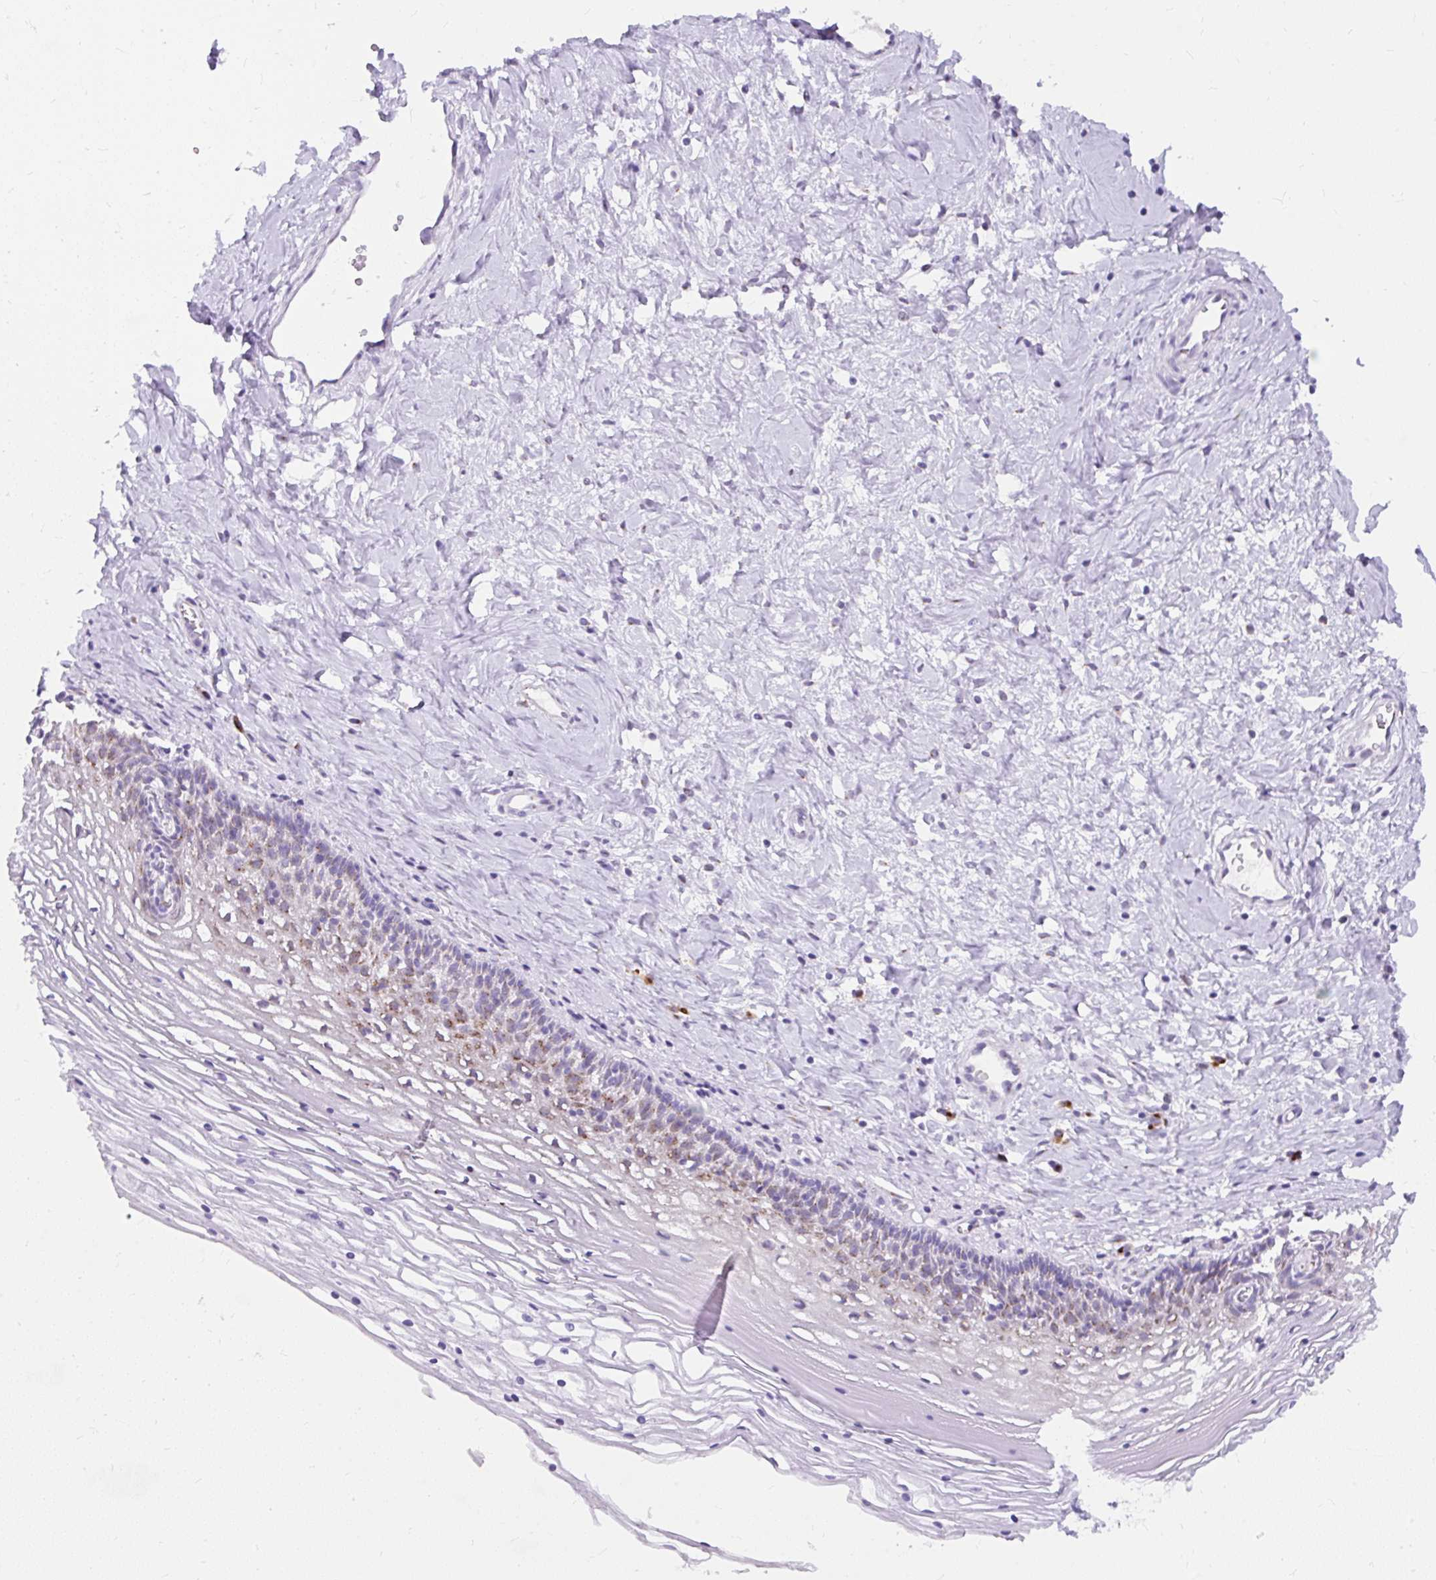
{"staining": {"intensity": "negative", "quantity": "none", "location": "none"}, "tissue": "cervix", "cell_type": "Glandular cells", "image_type": "normal", "snomed": [{"axis": "morphology", "description": "Normal tissue, NOS"}, {"axis": "topography", "description": "Cervix"}], "caption": "Glandular cells are negative for brown protein staining in benign cervix. The staining is performed using DAB brown chromogen with nuclei counter-stained in using hematoxylin.", "gene": "GOLGA8A", "patient": {"sex": "female", "age": 36}}